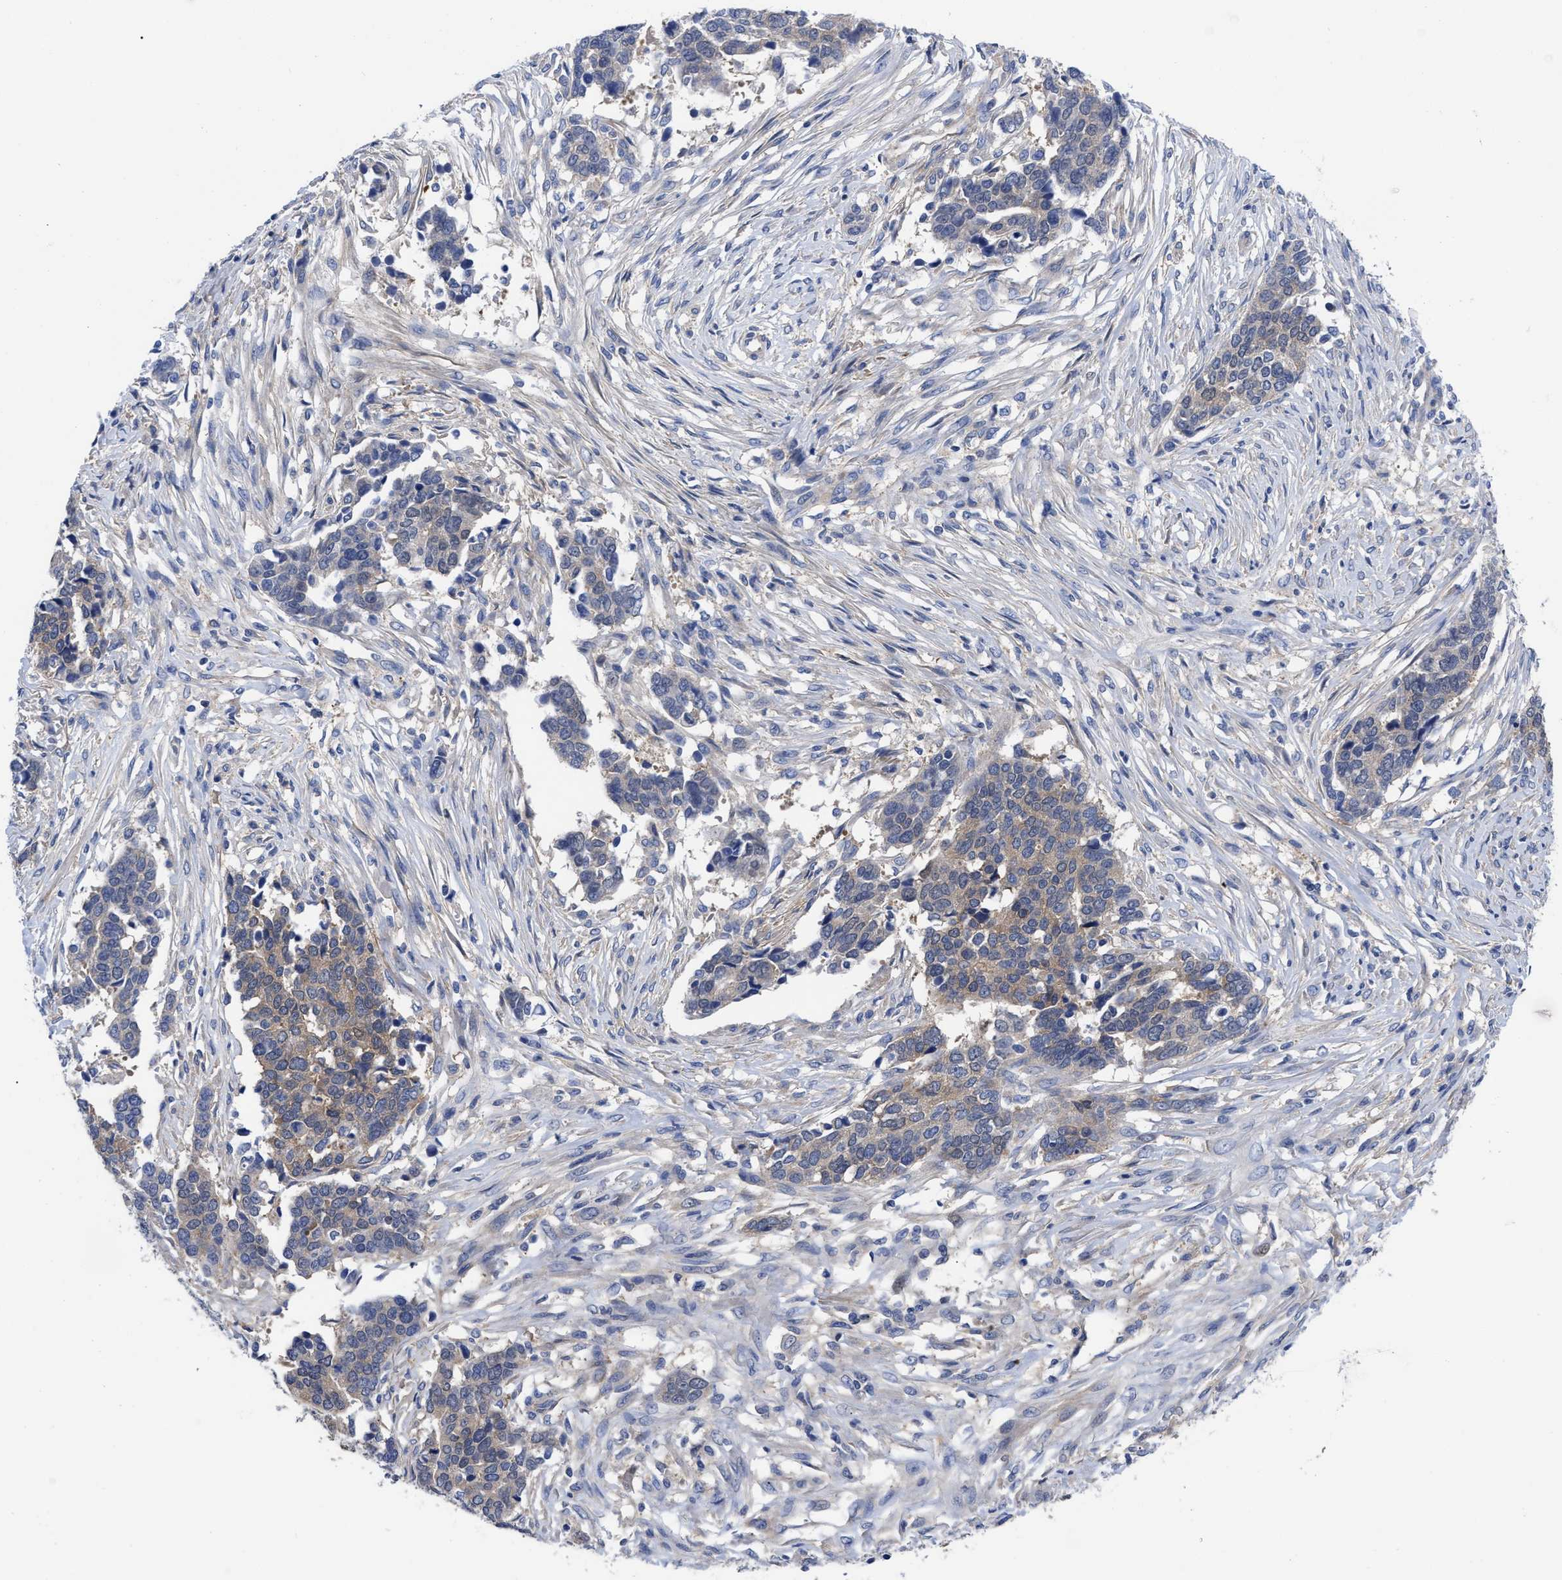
{"staining": {"intensity": "moderate", "quantity": "<25%", "location": "cytoplasmic/membranous"}, "tissue": "ovarian cancer", "cell_type": "Tumor cells", "image_type": "cancer", "snomed": [{"axis": "morphology", "description": "Cystadenocarcinoma, serous, NOS"}, {"axis": "topography", "description": "Ovary"}], "caption": "Ovarian cancer (serous cystadenocarcinoma) tissue reveals moderate cytoplasmic/membranous positivity in approximately <25% of tumor cells", "gene": "RBKS", "patient": {"sex": "female", "age": 44}}